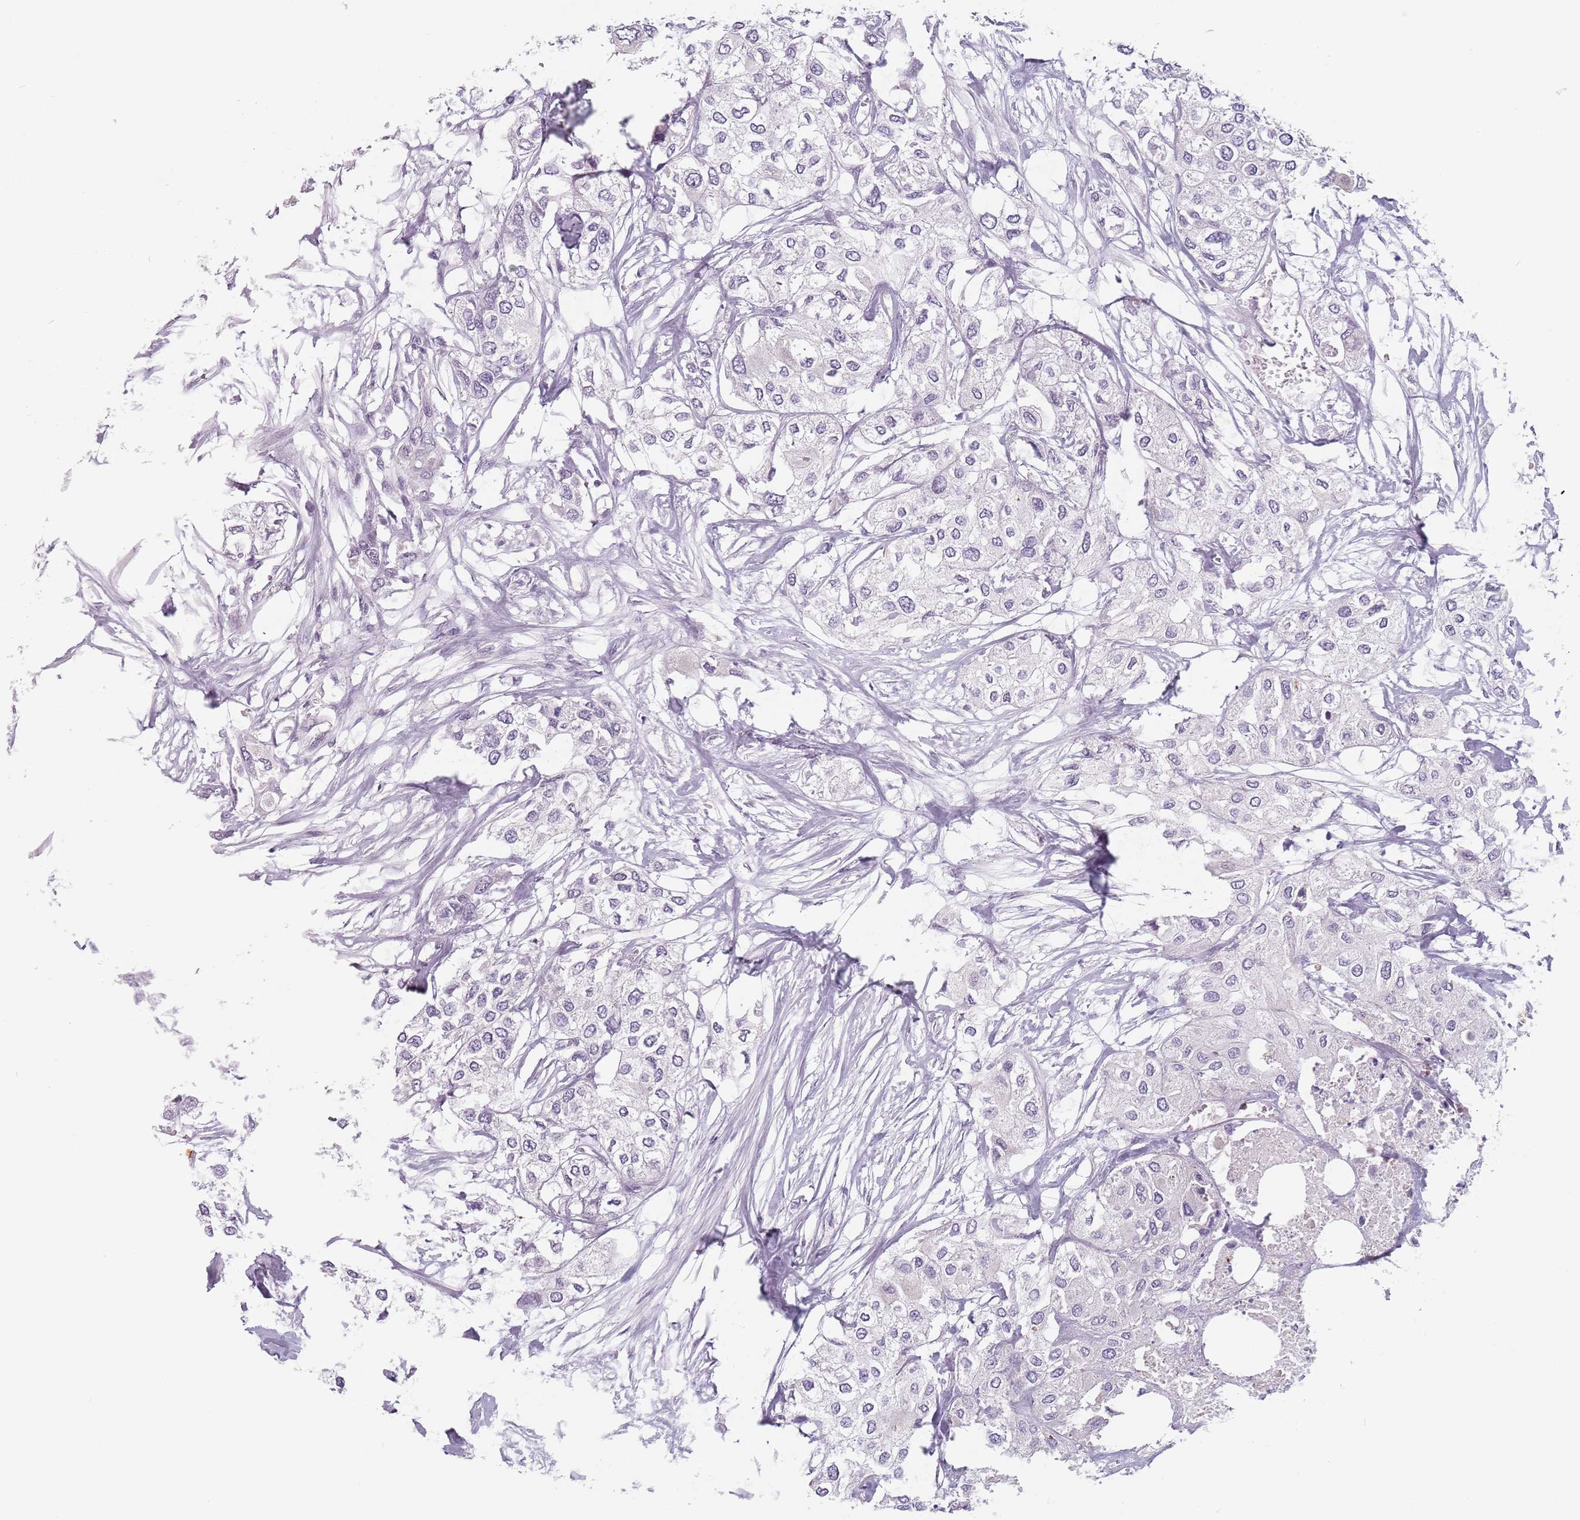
{"staining": {"intensity": "negative", "quantity": "none", "location": "none"}, "tissue": "urothelial cancer", "cell_type": "Tumor cells", "image_type": "cancer", "snomed": [{"axis": "morphology", "description": "Urothelial carcinoma, High grade"}, {"axis": "topography", "description": "Urinary bladder"}], "caption": "The photomicrograph reveals no staining of tumor cells in high-grade urothelial carcinoma.", "gene": "CEP19", "patient": {"sex": "male", "age": 64}}